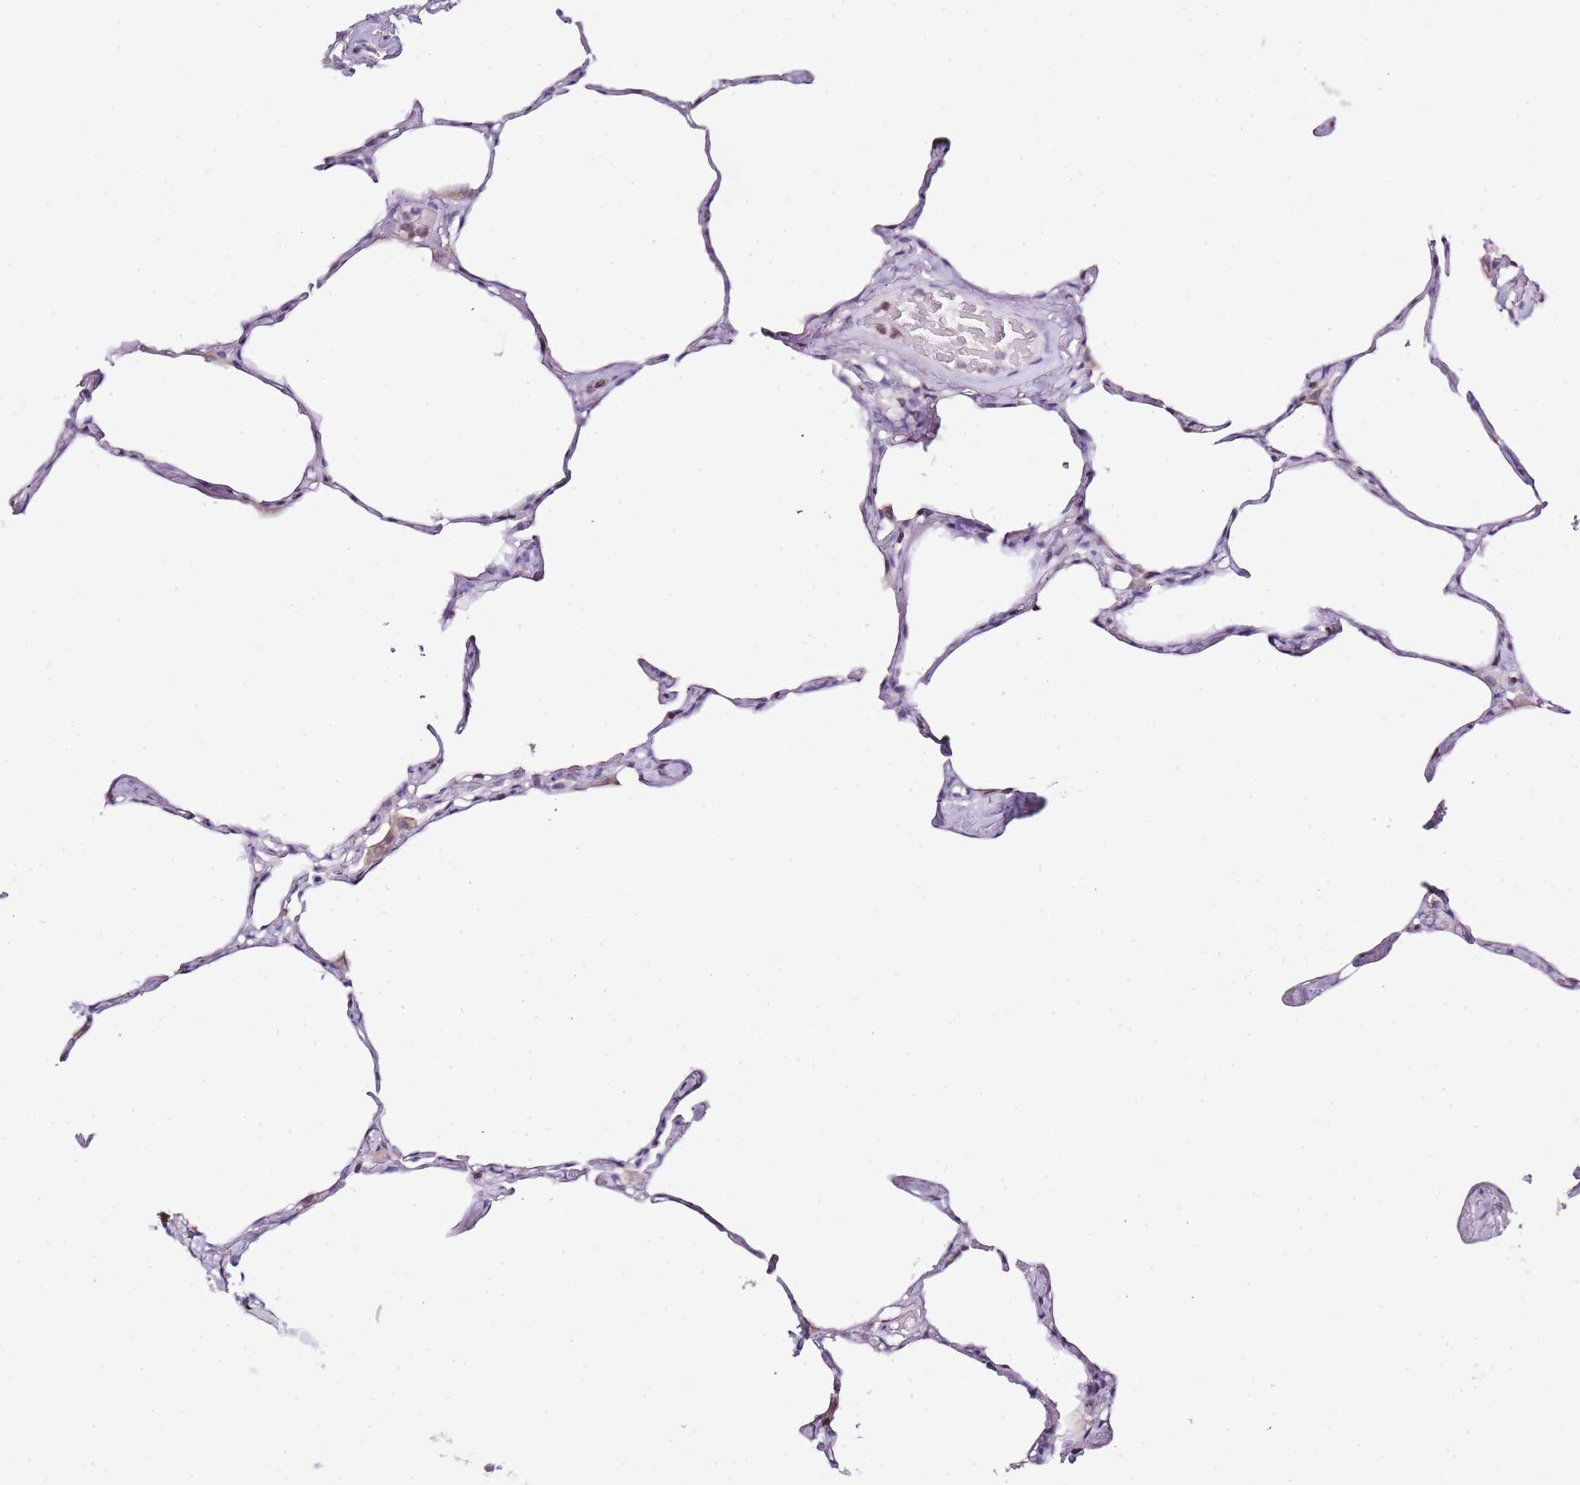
{"staining": {"intensity": "negative", "quantity": "none", "location": "none"}, "tissue": "lung", "cell_type": "Alveolar cells", "image_type": "normal", "snomed": [{"axis": "morphology", "description": "Normal tissue, NOS"}, {"axis": "topography", "description": "Lung"}], "caption": "The immunohistochemistry (IHC) image has no significant positivity in alveolar cells of lung.", "gene": "ZBP1", "patient": {"sex": "male", "age": 65}}